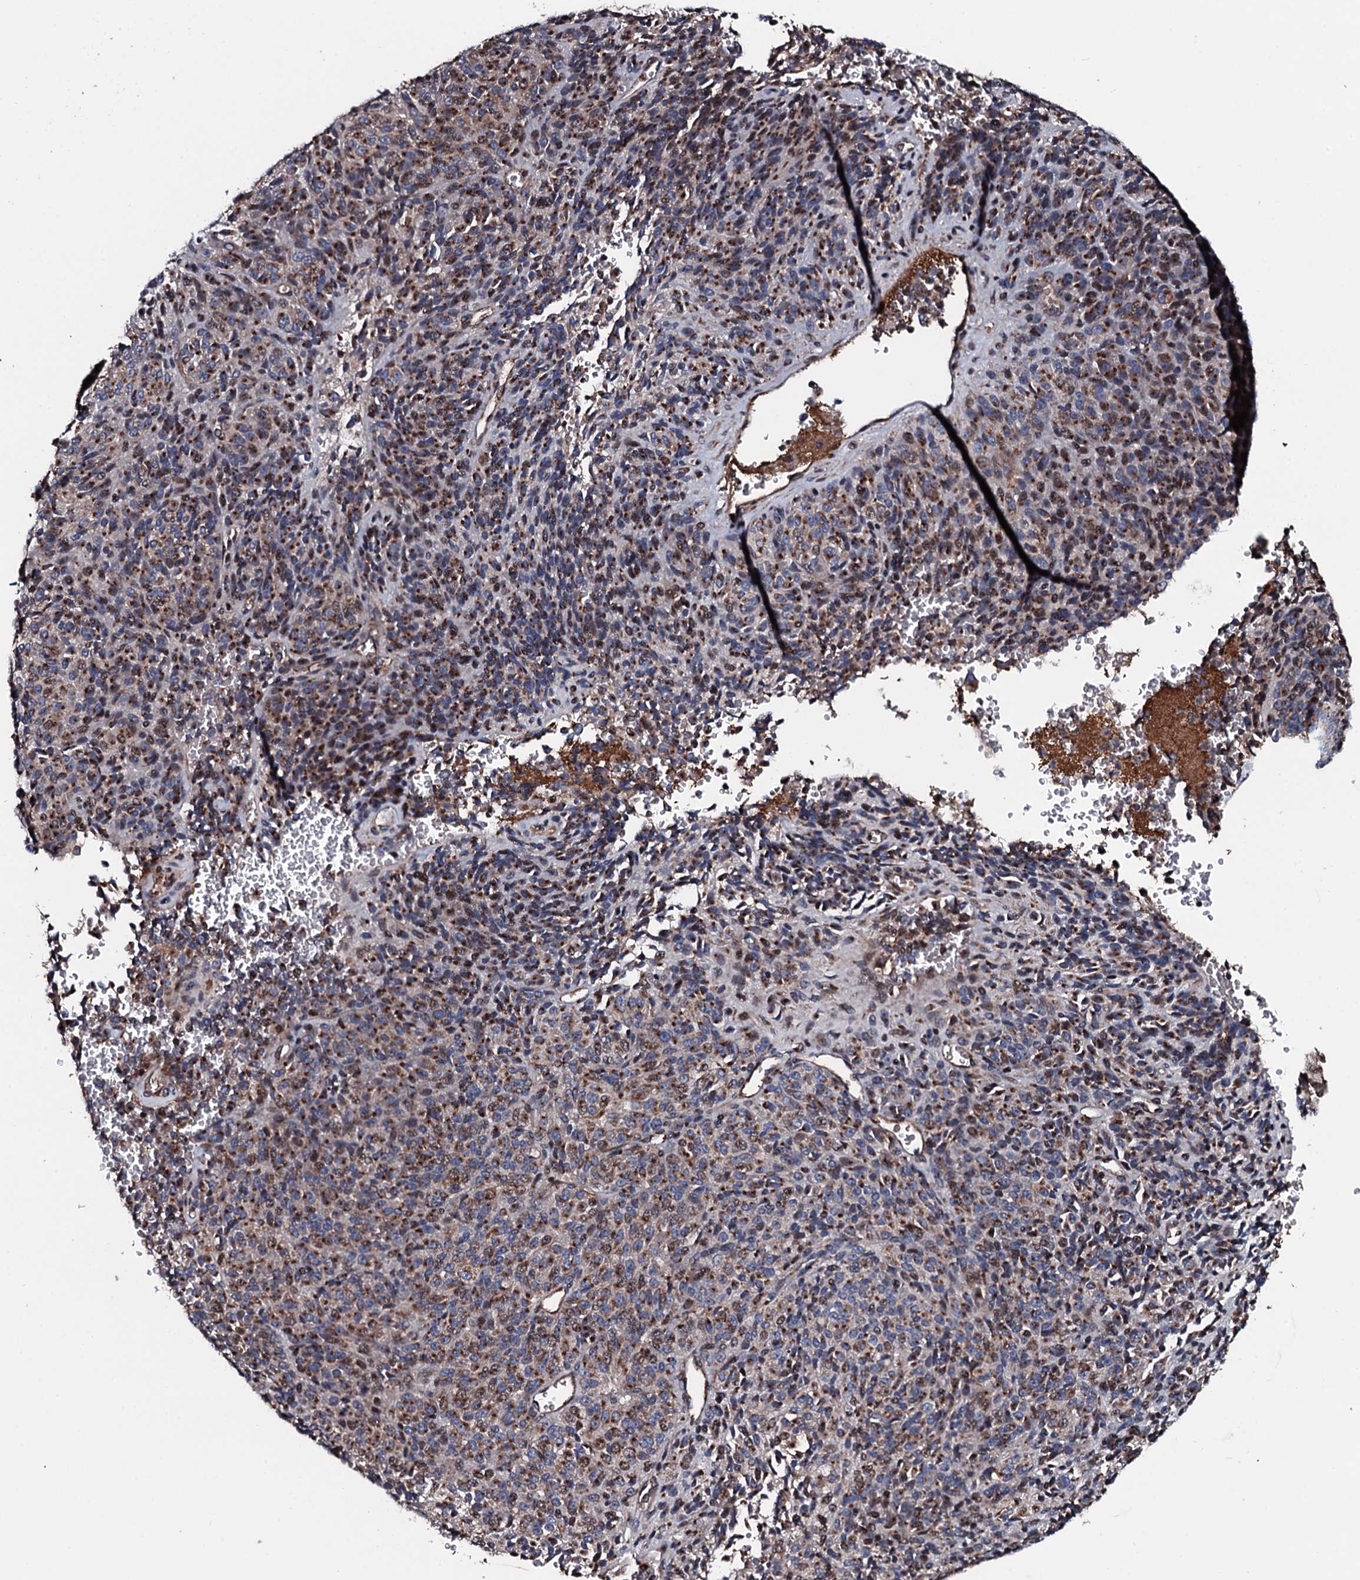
{"staining": {"intensity": "strong", "quantity": "25%-75%", "location": "cytoplasmic/membranous"}, "tissue": "melanoma", "cell_type": "Tumor cells", "image_type": "cancer", "snomed": [{"axis": "morphology", "description": "Malignant melanoma, Metastatic site"}, {"axis": "topography", "description": "Brain"}], "caption": "Tumor cells reveal high levels of strong cytoplasmic/membranous expression in approximately 25%-75% of cells in human melanoma.", "gene": "PLET1", "patient": {"sex": "female", "age": 56}}